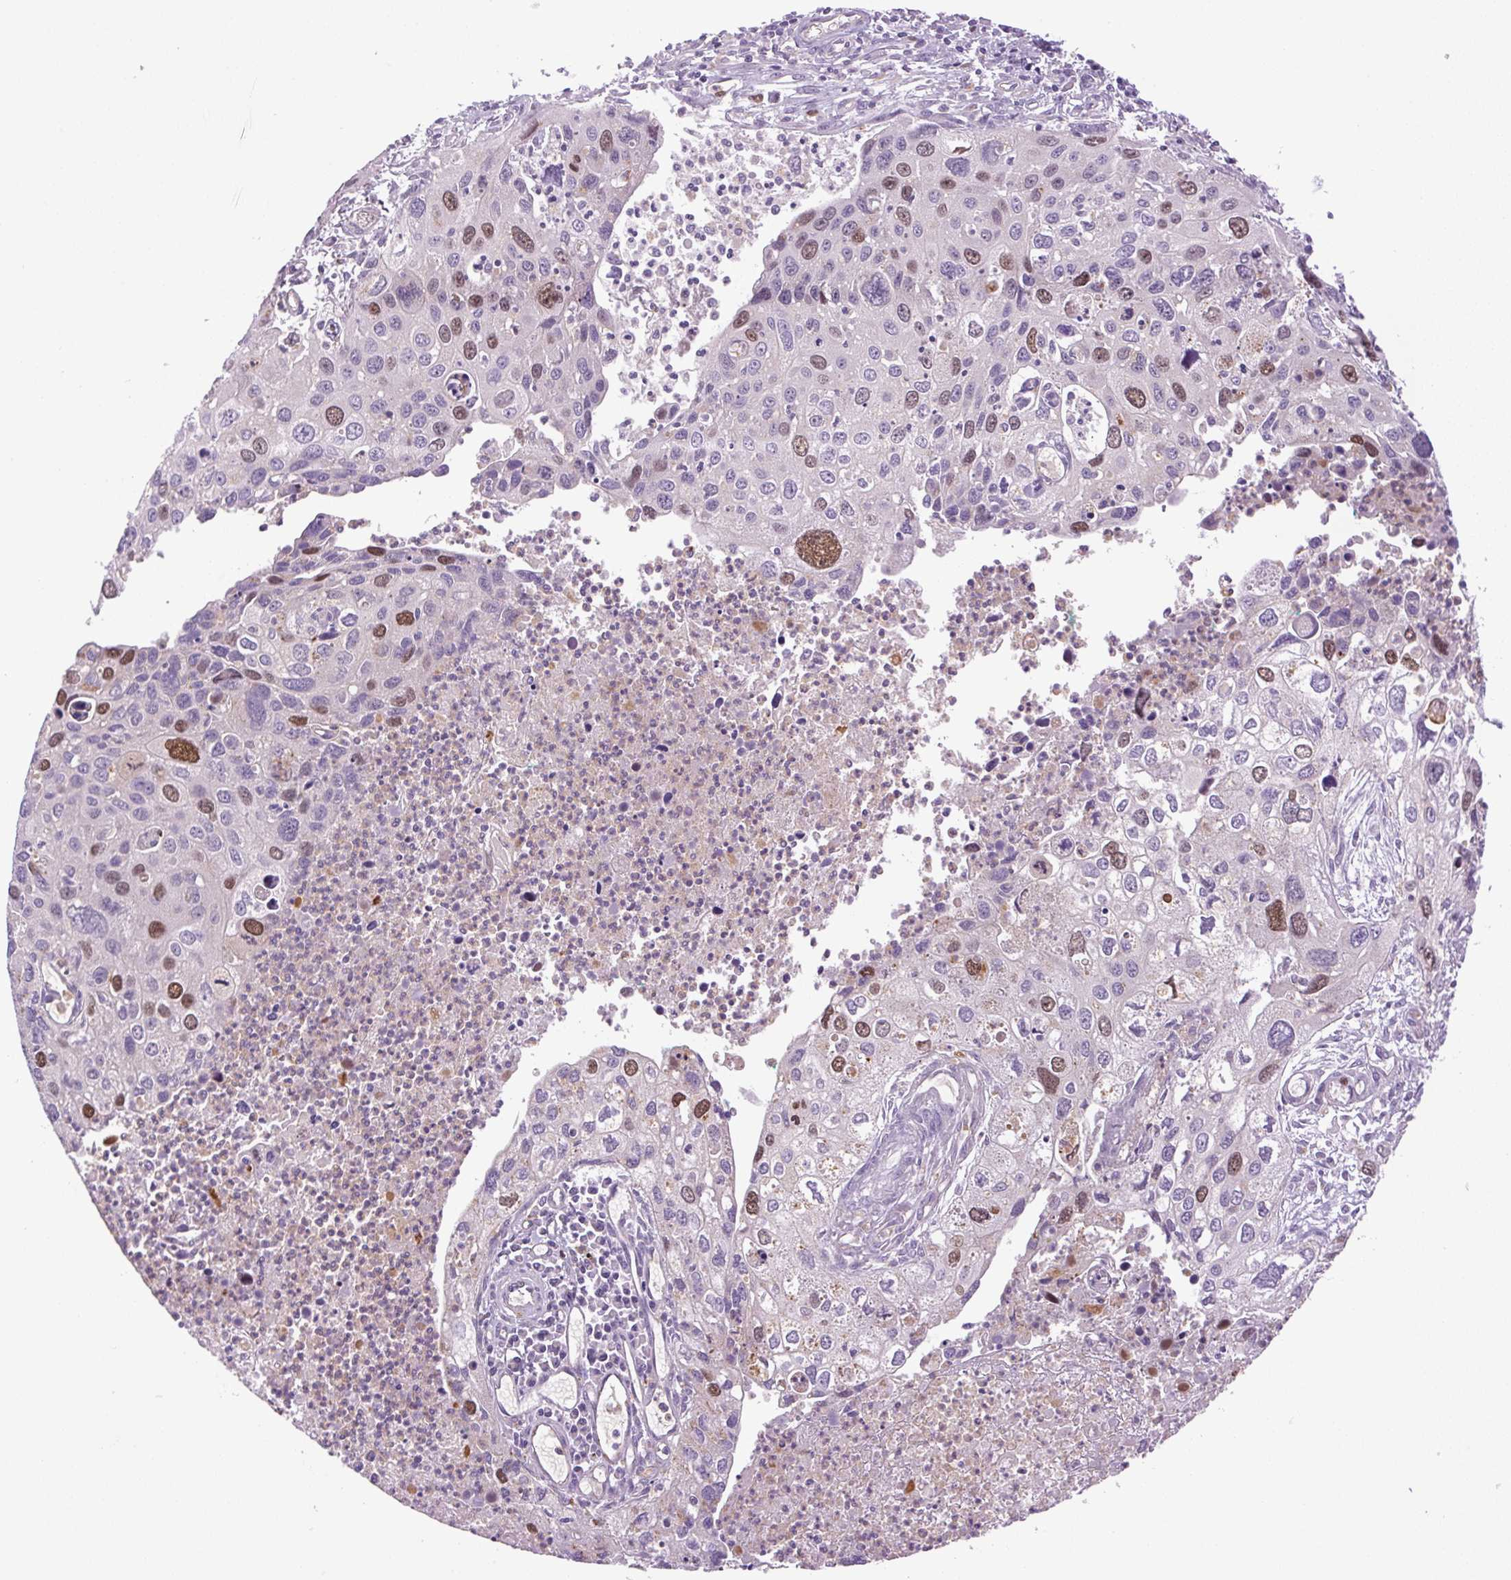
{"staining": {"intensity": "moderate", "quantity": "25%-75%", "location": "nuclear"}, "tissue": "cervical cancer", "cell_type": "Tumor cells", "image_type": "cancer", "snomed": [{"axis": "morphology", "description": "Squamous cell carcinoma, NOS"}, {"axis": "topography", "description": "Cervix"}], "caption": "This micrograph exhibits cervical cancer stained with IHC to label a protein in brown. The nuclear of tumor cells show moderate positivity for the protein. Nuclei are counter-stained blue.", "gene": "KIFC1", "patient": {"sex": "female", "age": 55}}